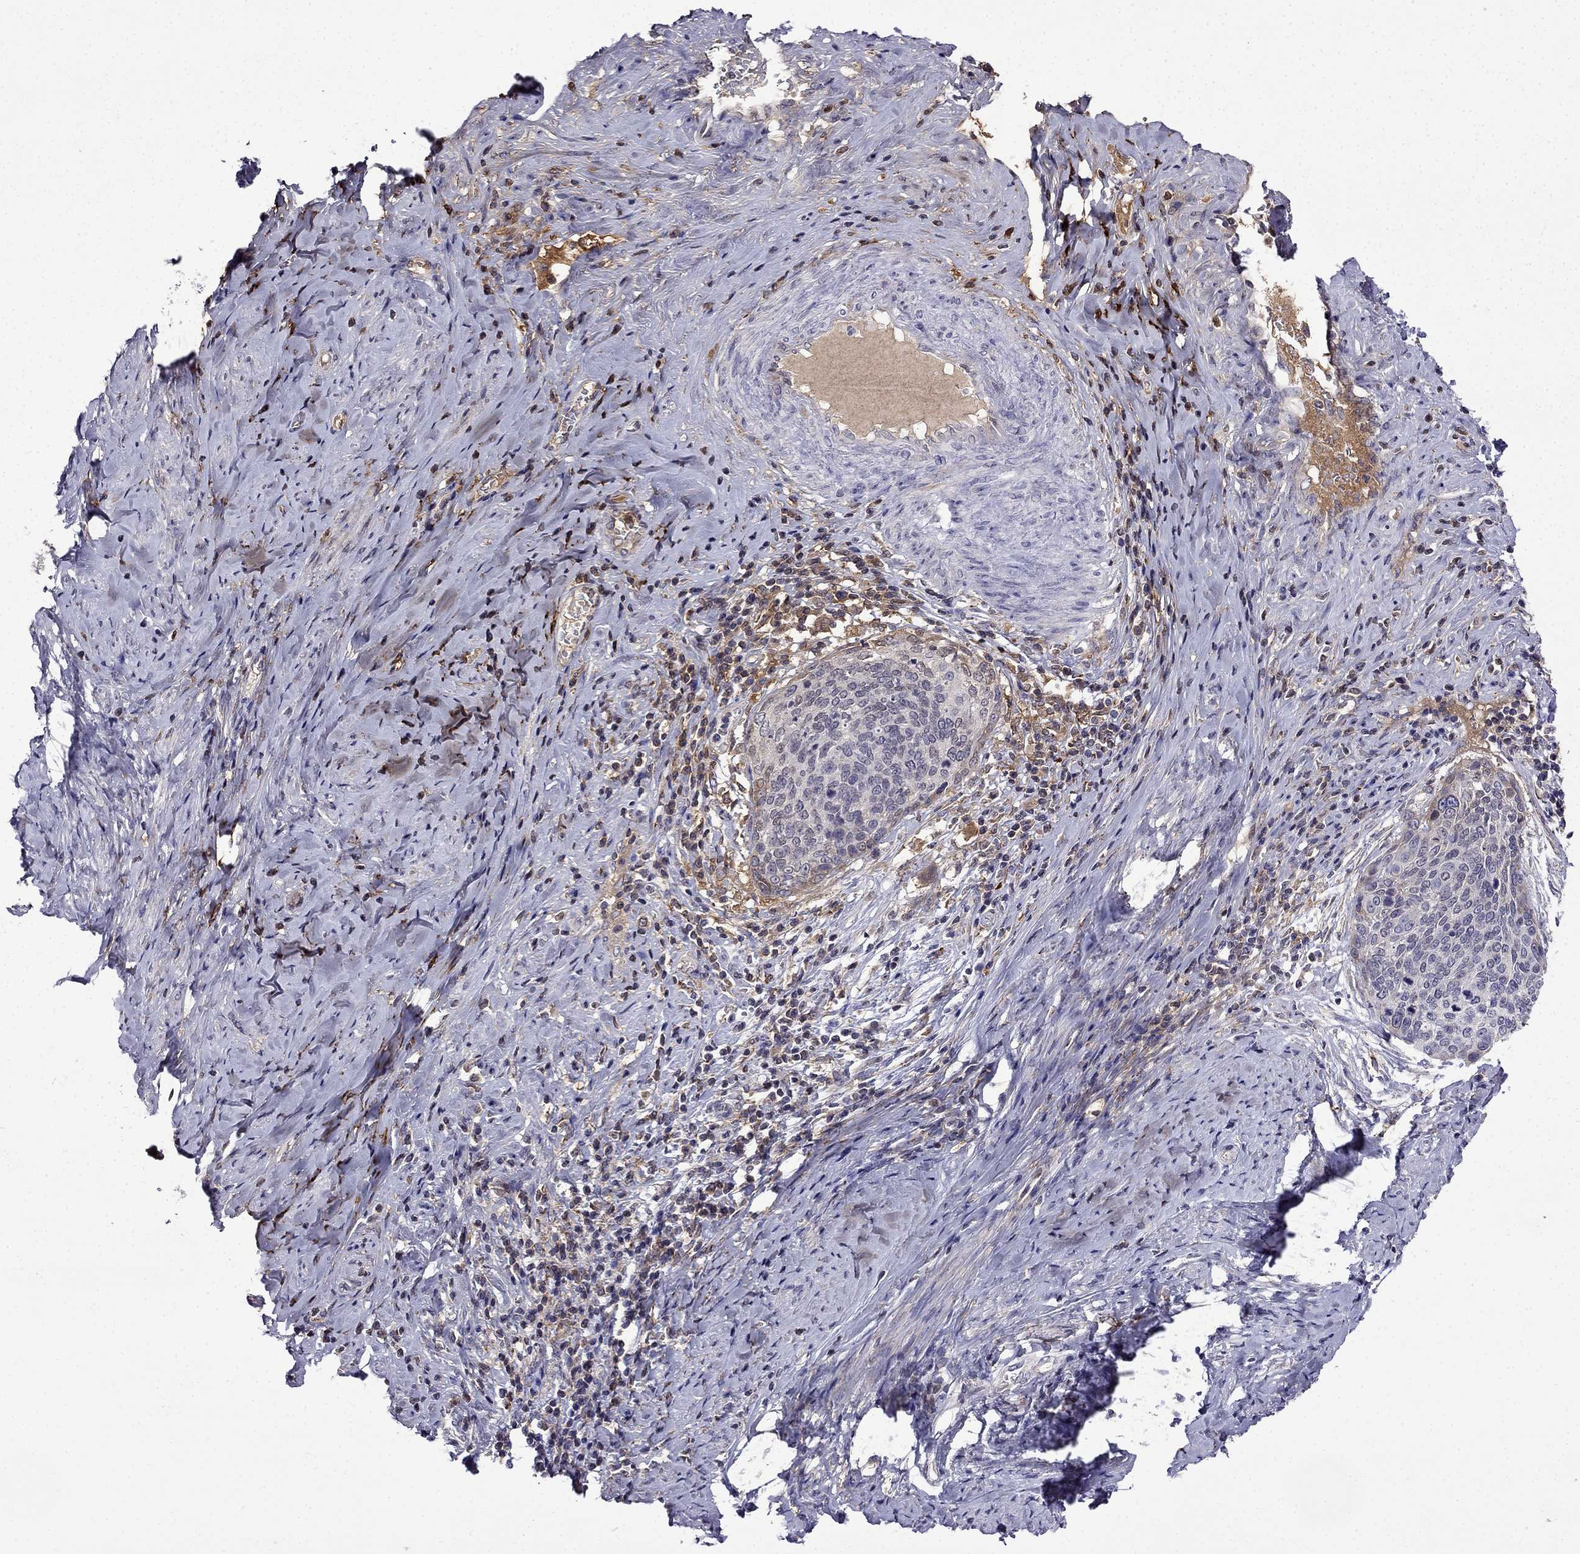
{"staining": {"intensity": "negative", "quantity": "none", "location": "none"}, "tissue": "cervical cancer", "cell_type": "Tumor cells", "image_type": "cancer", "snomed": [{"axis": "morphology", "description": "Squamous cell carcinoma, NOS"}, {"axis": "topography", "description": "Cervix"}], "caption": "Protein analysis of cervical cancer (squamous cell carcinoma) exhibits no significant staining in tumor cells.", "gene": "PI16", "patient": {"sex": "female", "age": 69}}